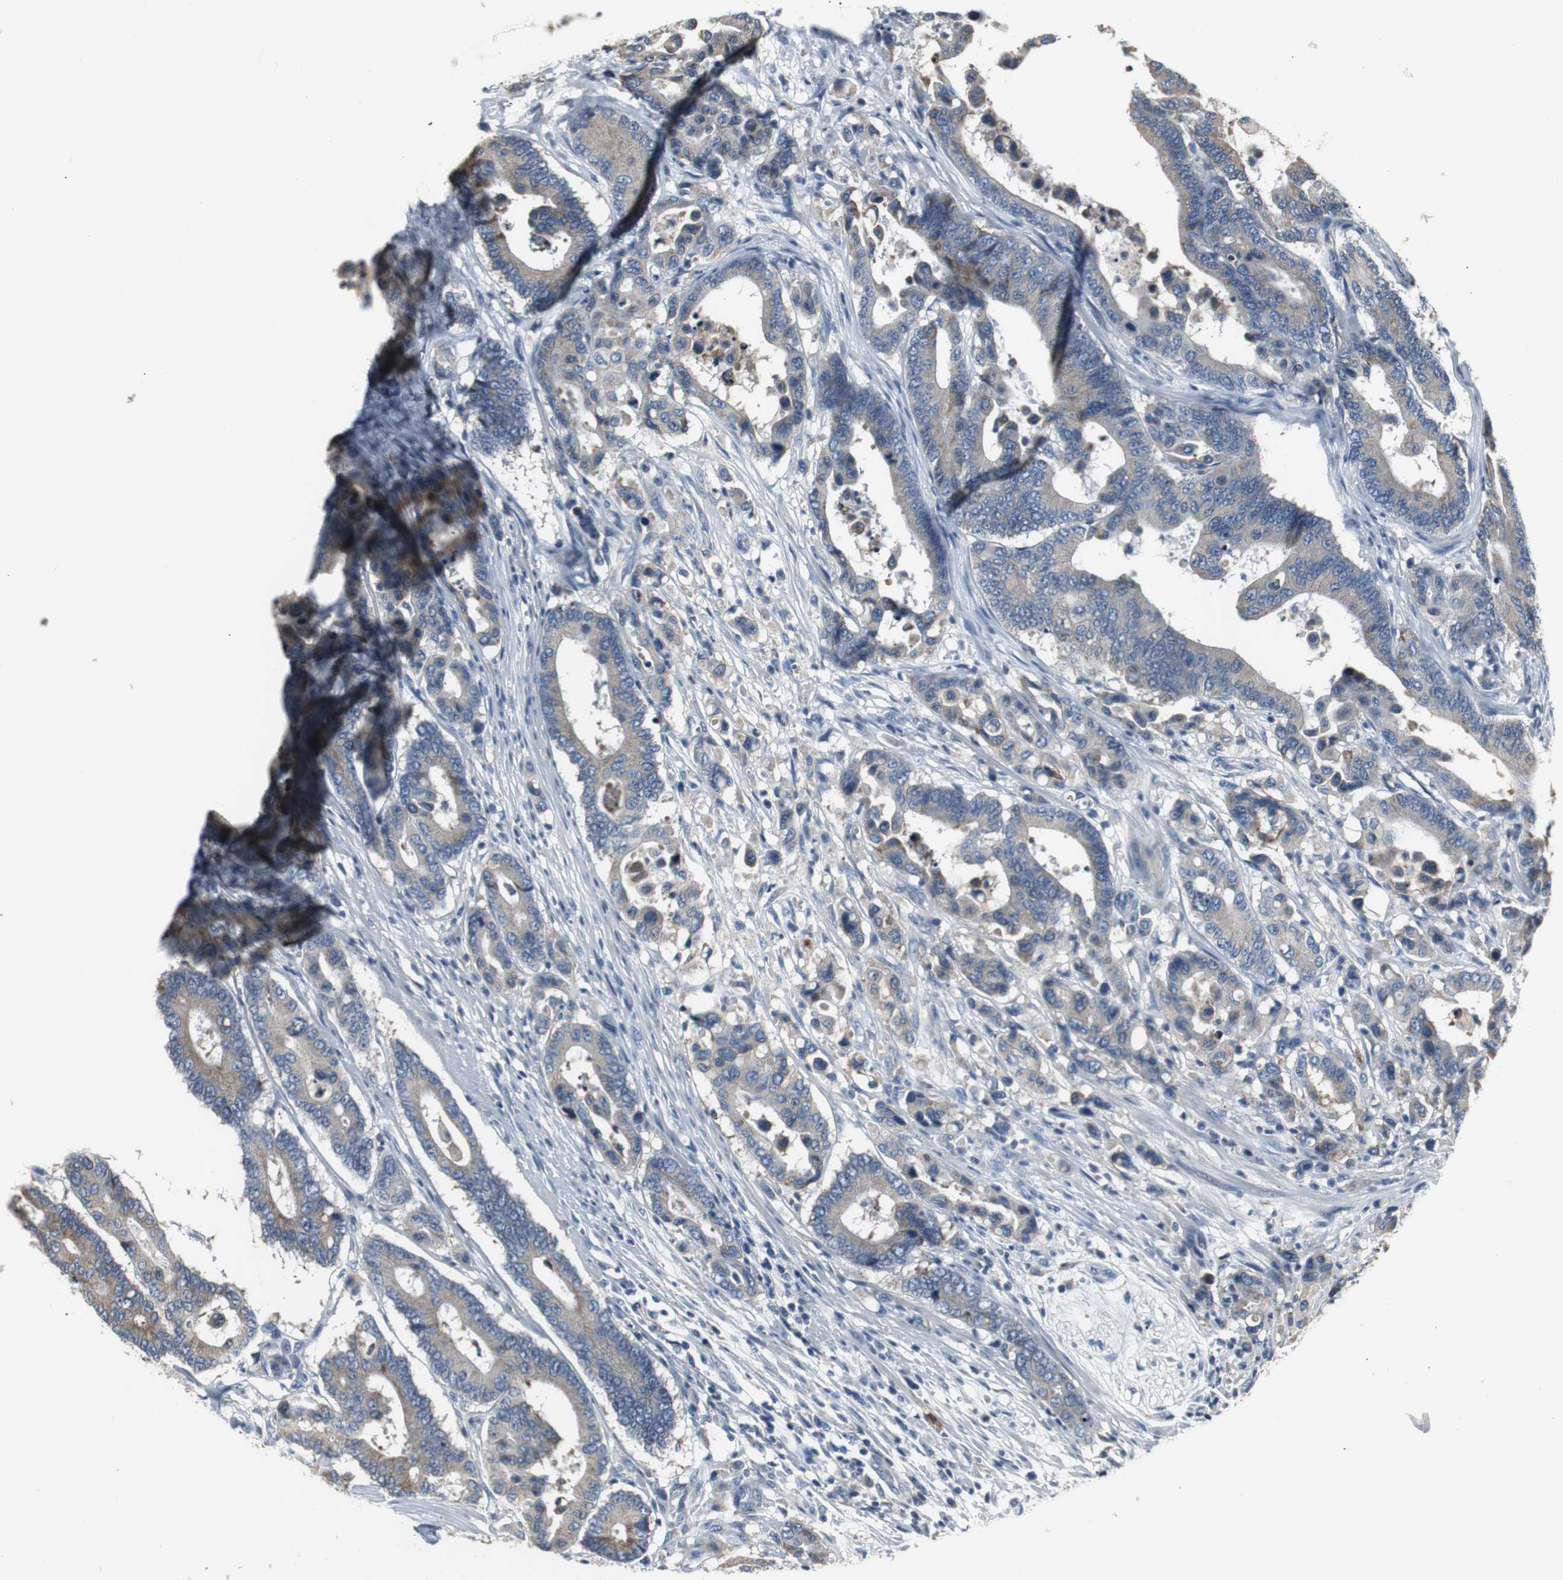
{"staining": {"intensity": "moderate", "quantity": "25%-75%", "location": "cytoplasmic/membranous"}, "tissue": "colorectal cancer", "cell_type": "Tumor cells", "image_type": "cancer", "snomed": [{"axis": "morphology", "description": "Normal tissue, NOS"}, {"axis": "morphology", "description": "Adenocarcinoma, NOS"}, {"axis": "topography", "description": "Colon"}], "caption": "Immunohistochemical staining of human colorectal adenocarcinoma exhibits medium levels of moderate cytoplasmic/membranous protein expression in approximately 25%-75% of tumor cells.", "gene": "SLC2A5", "patient": {"sex": "male", "age": 82}}